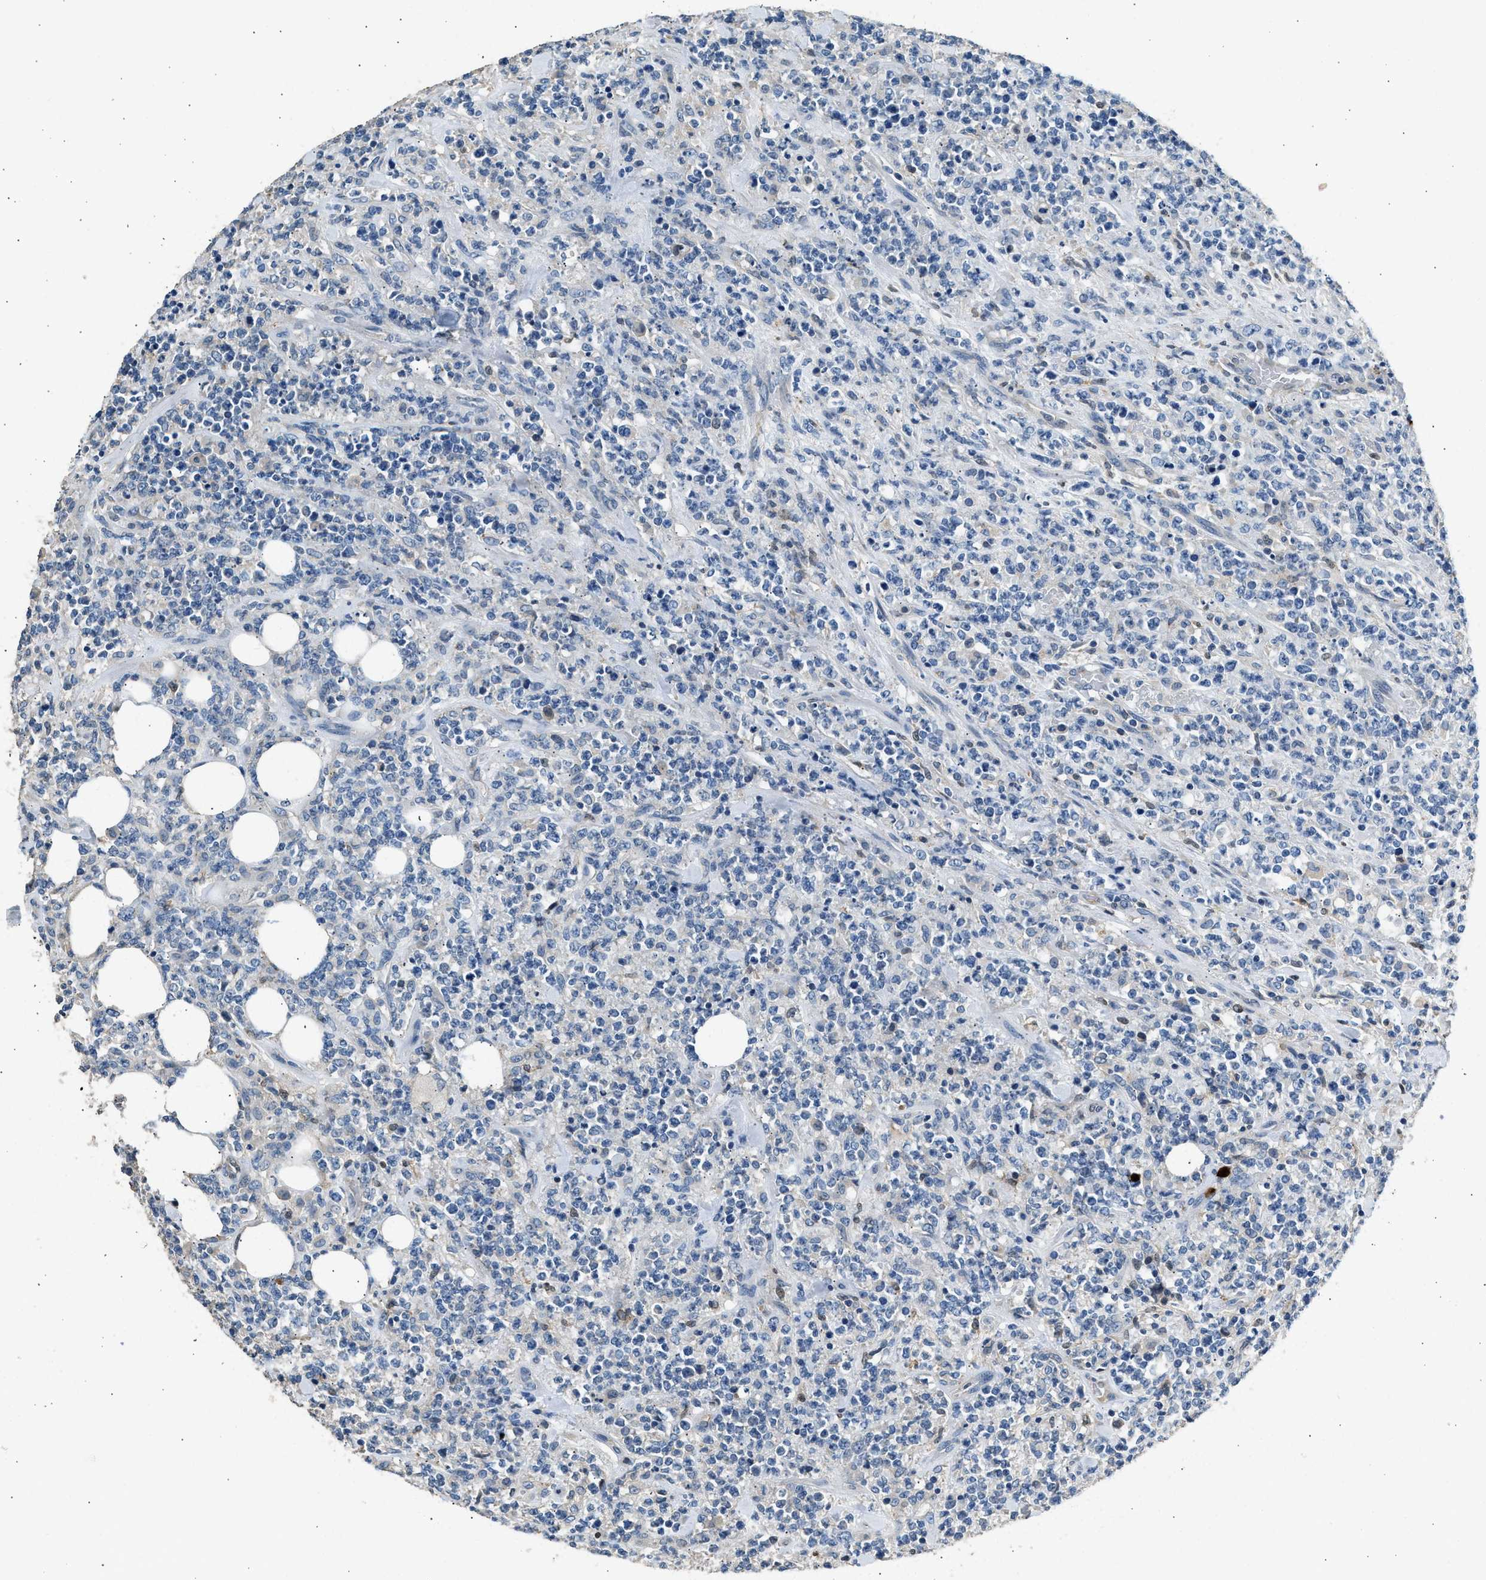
{"staining": {"intensity": "negative", "quantity": "none", "location": "none"}, "tissue": "lymphoma", "cell_type": "Tumor cells", "image_type": "cancer", "snomed": [{"axis": "morphology", "description": "Malignant lymphoma, non-Hodgkin's type, High grade"}, {"axis": "topography", "description": "Soft tissue"}], "caption": "There is no significant staining in tumor cells of high-grade malignant lymphoma, non-Hodgkin's type.", "gene": "ANXA3", "patient": {"sex": "male", "age": 18}}